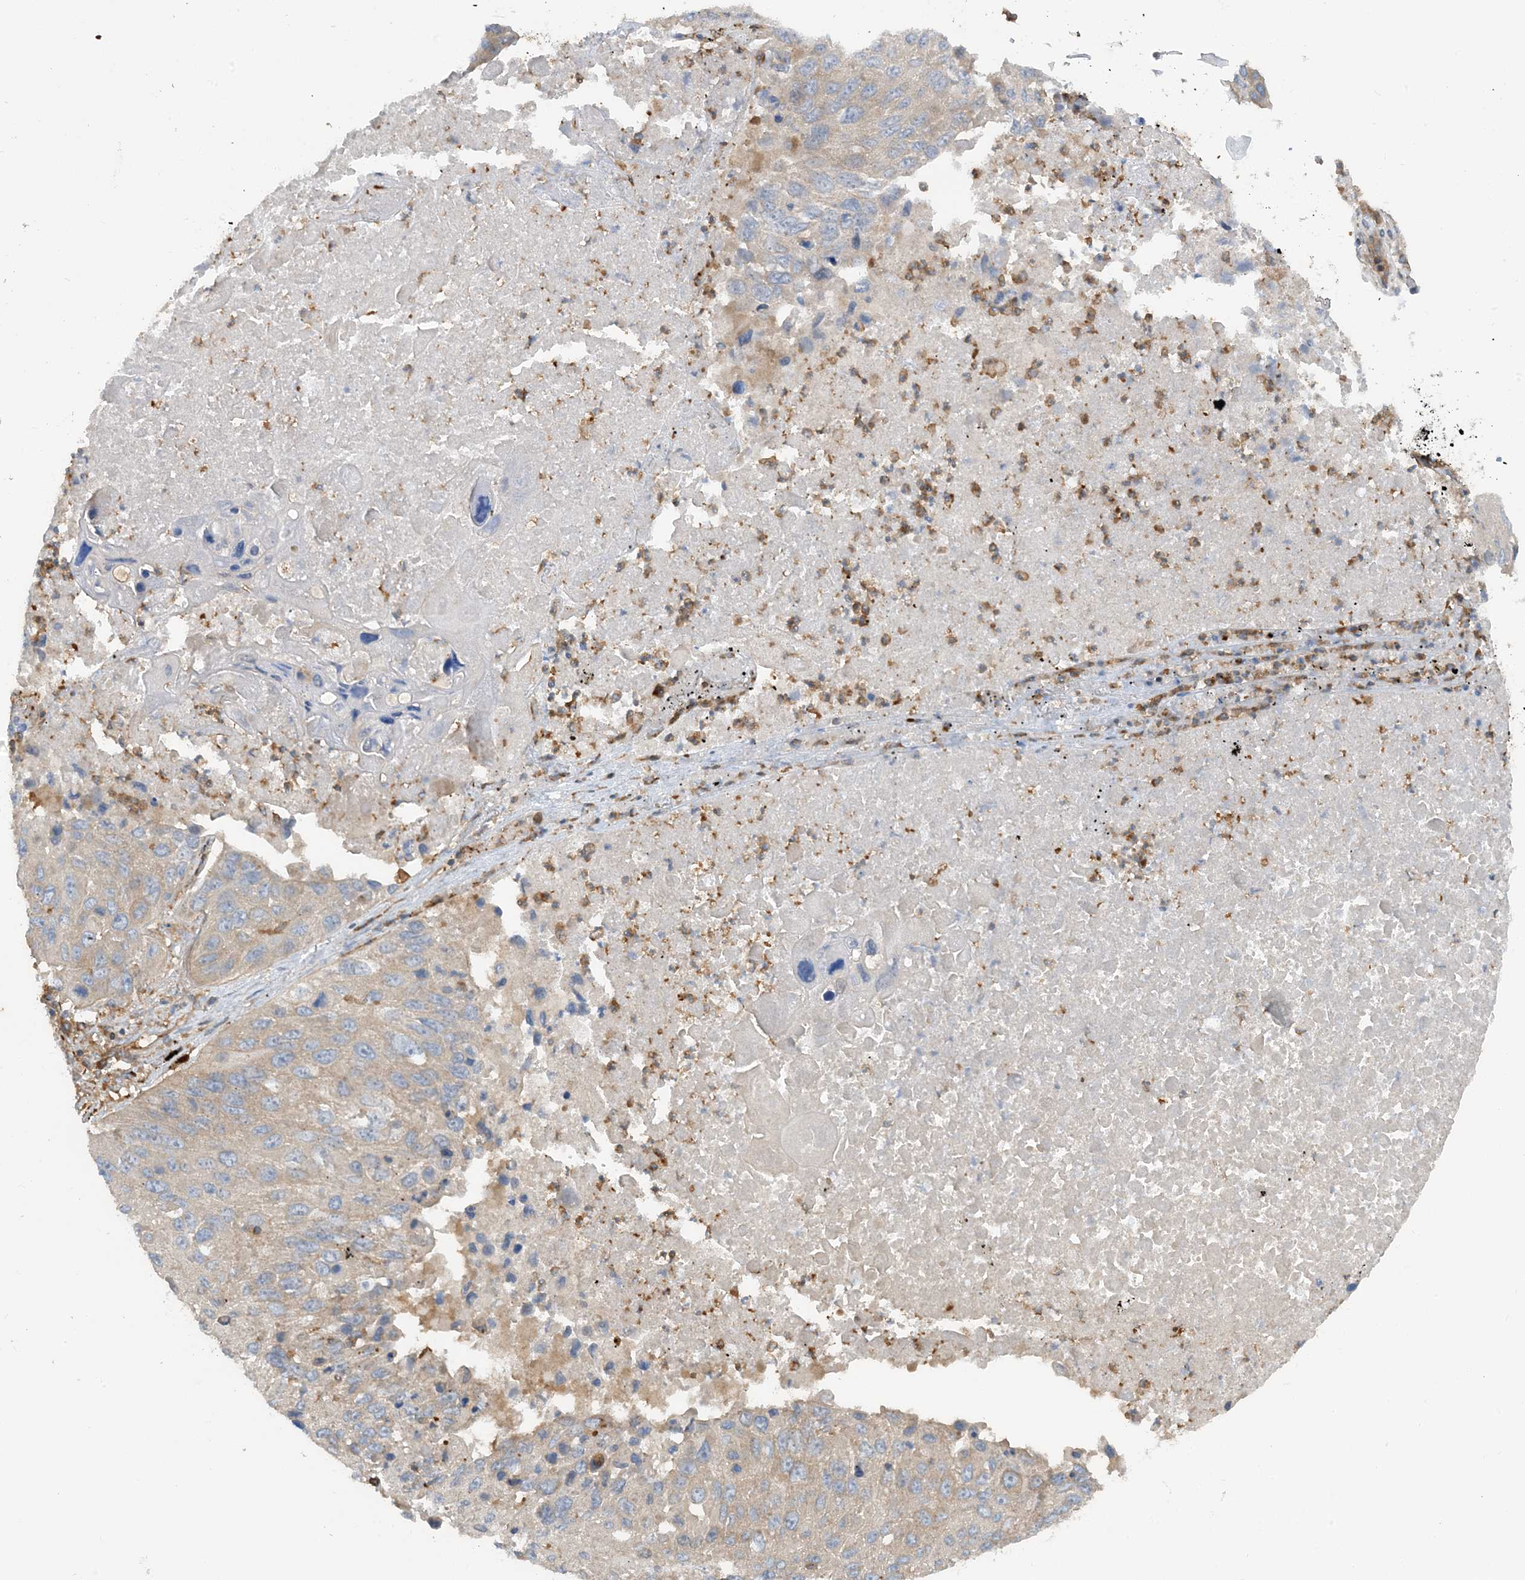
{"staining": {"intensity": "weak", "quantity": ">75%", "location": "cytoplasmic/membranous"}, "tissue": "lung cancer", "cell_type": "Tumor cells", "image_type": "cancer", "snomed": [{"axis": "morphology", "description": "Squamous cell carcinoma, NOS"}, {"axis": "topography", "description": "Lung"}], "caption": "Immunohistochemistry (IHC) of human lung cancer shows low levels of weak cytoplasmic/membranous staining in about >75% of tumor cells.", "gene": "SFMBT2", "patient": {"sex": "male", "age": 61}}